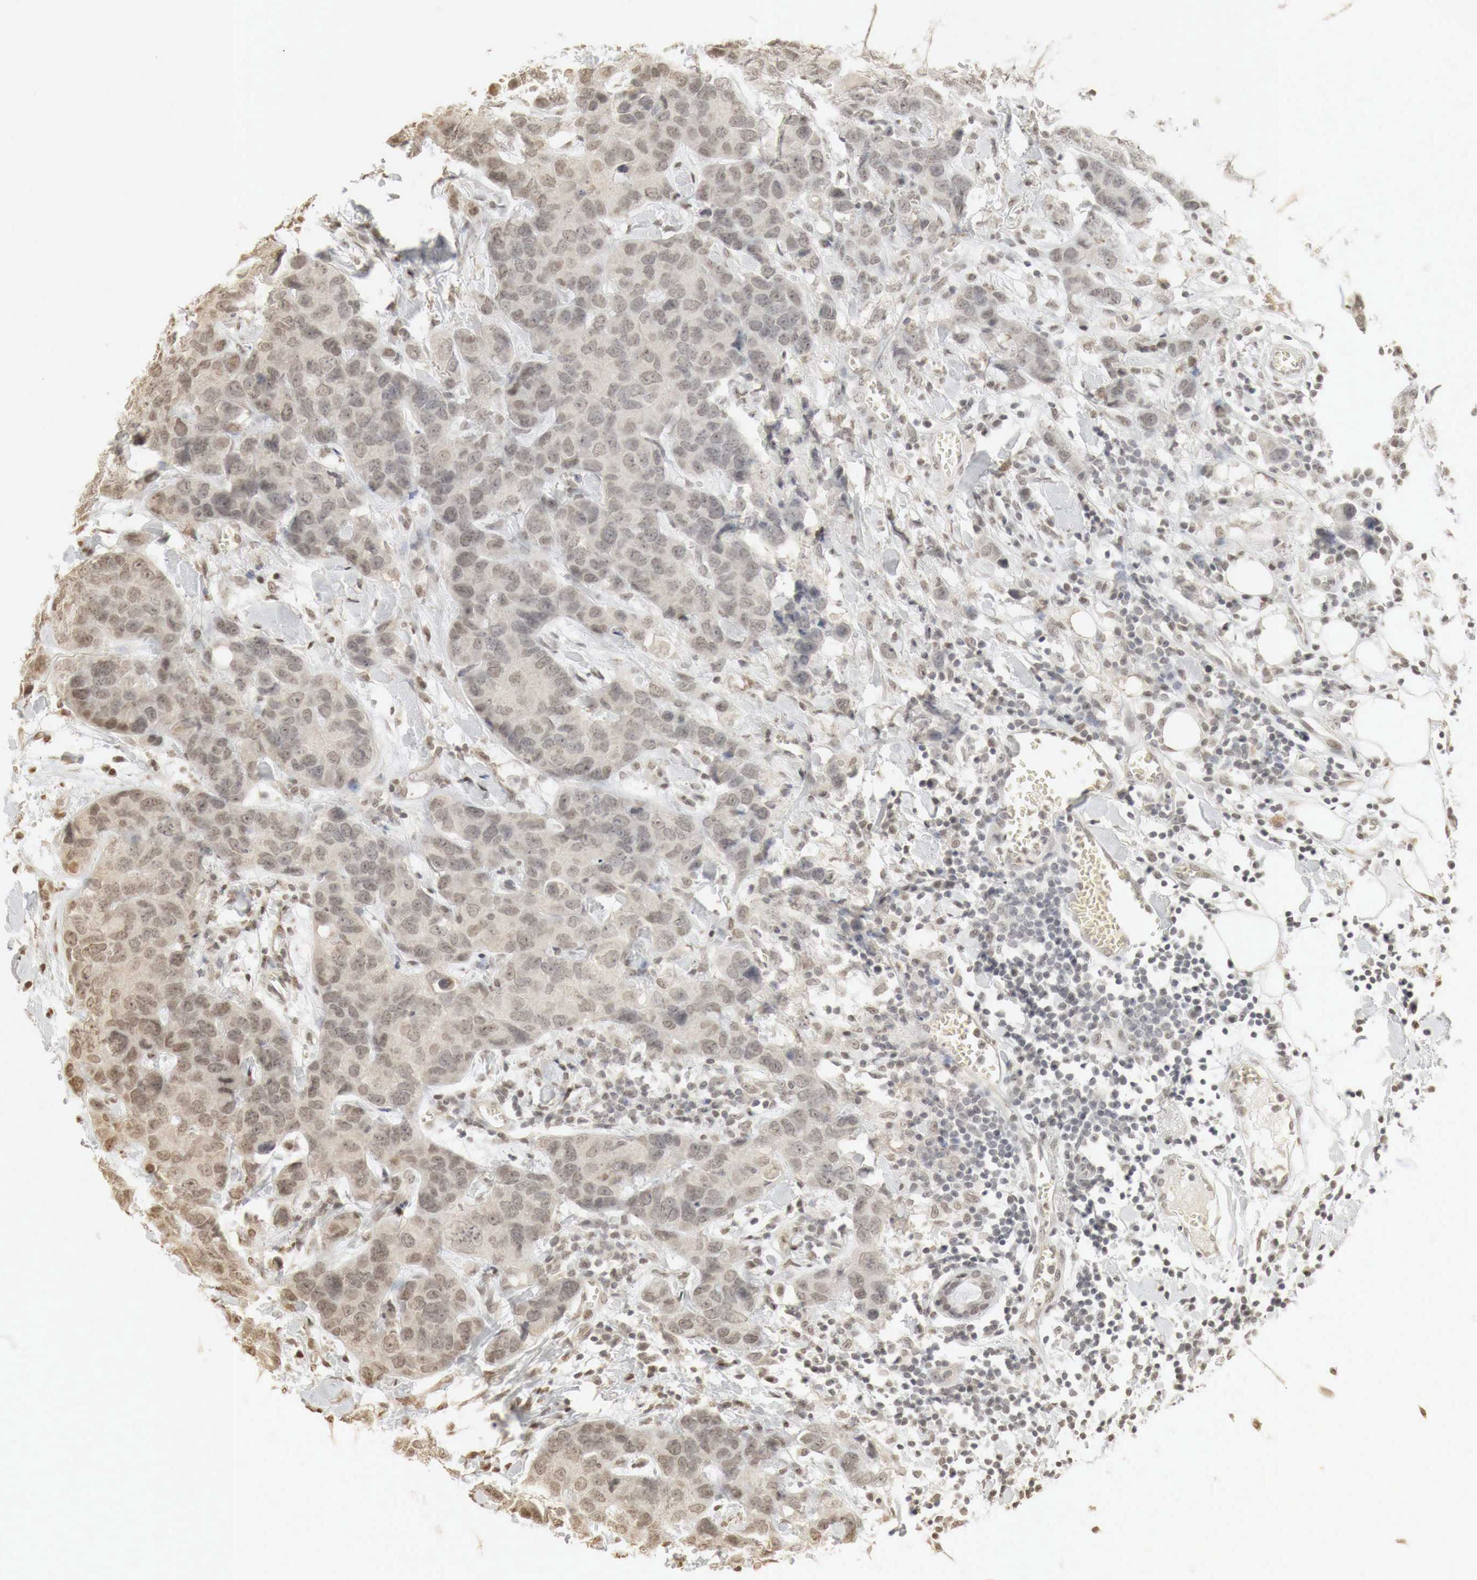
{"staining": {"intensity": "weak", "quantity": "25%-75%", "location": "cytoplasmic/membranous,nuclear"}, "tissue": "breast cancer", "cell_type": "Tumor cells", "image_type": "cancer", "snomed": [{"axis": "morphology", "description": "Duct carcinoma"}, {"axis": "topography", "description": "Breast"}], "caption": "IHC (DAB) staining of infiltrating ductal carcinoma (breast) demonstrates weak cytoplasmic/membranous and nuclear protein expression in approximately 25%-75% of tumor cells.", "gene": "ERBB4", "patient": {"sex": "female", "age": 91}}